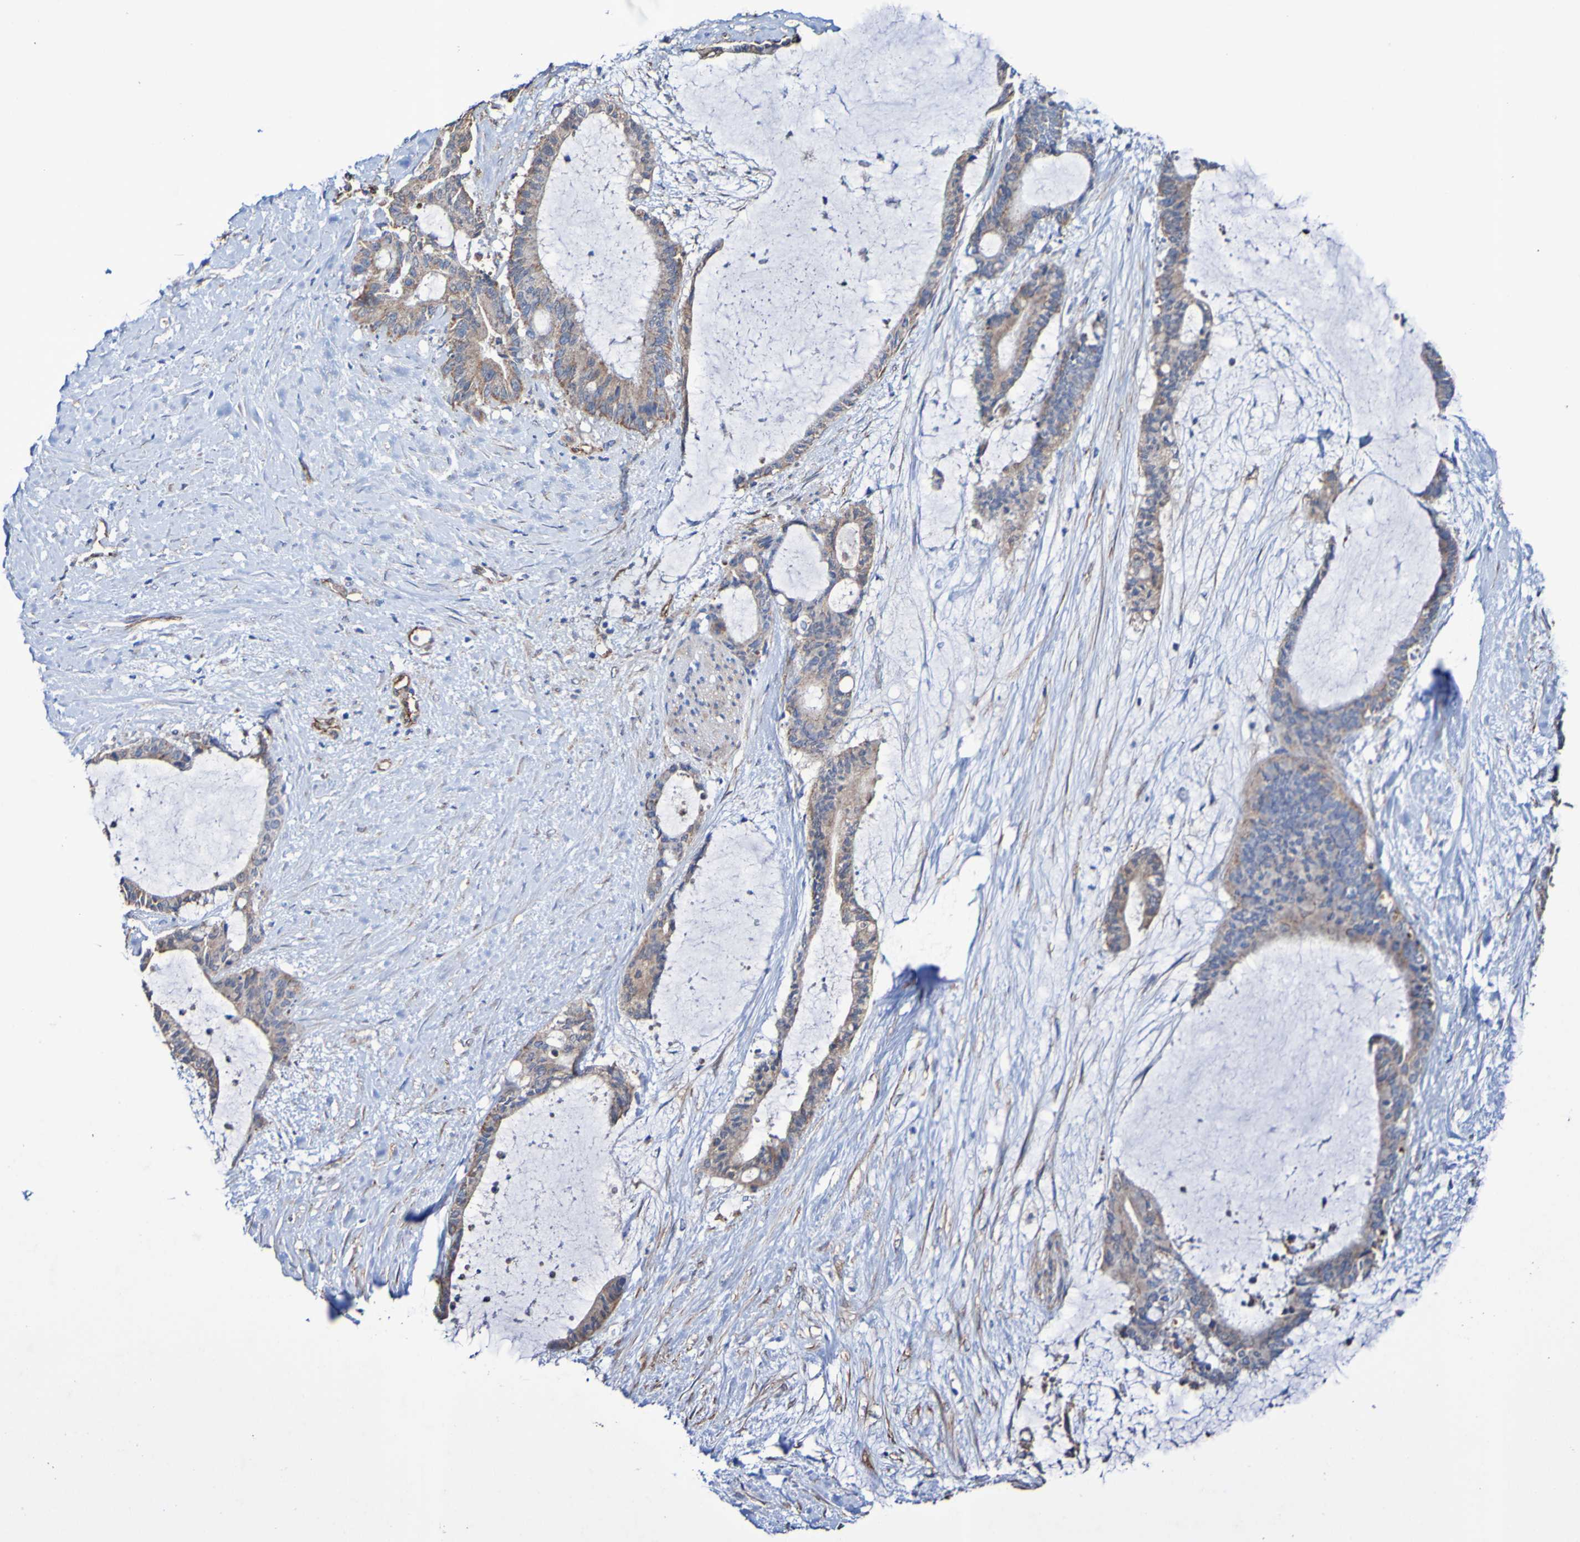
{"staining": {"intensity": "weak", "quantity": ">75%", "location": "cytoplasmic/membranous"}, "tissue": "liver cancer", "cell_type": "Tumor cells", "image_type": "cancer", "snomed": [{"axis": "morphology", "description": "Cholangiocarcinoma"}, {"axis": "topography", "description": "Liver"}], "caption": "A micrograph of human cholangiocarcinoma (liver) stained for a protein exhibits weak cytoplasmic/membranous brown staining in tumor cells.", "gene": "ELMOD3", "patient": {"sex": "female", "age": 73}}